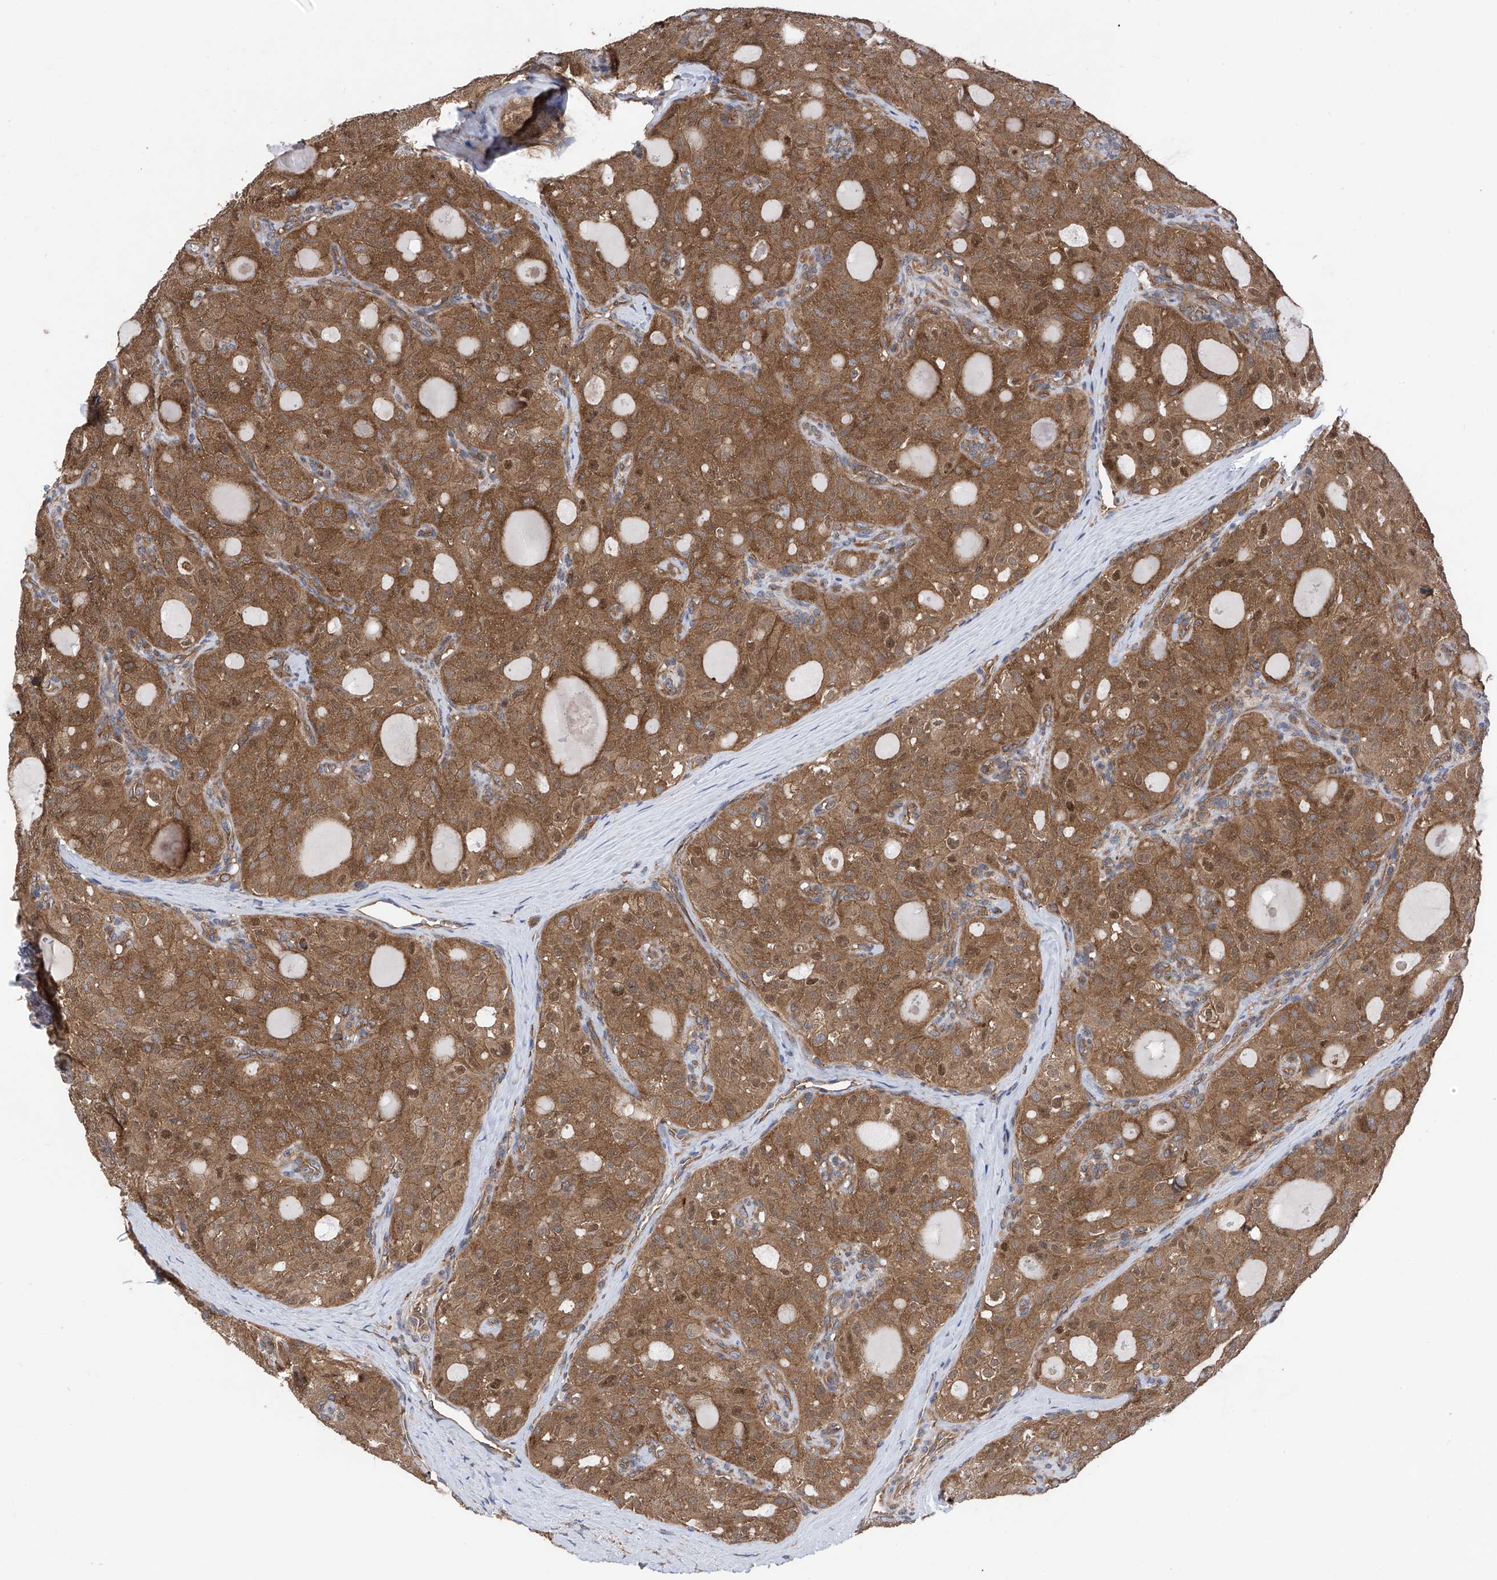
{"staining": {"intensity": "moderate", "quantity": ">75%", "location": "cytoplasmic/membranous,nuclear"}, "tissue": "thyroid cancer", "cell_type": "Tumor cells", "image_type": "cancer", "snomed": [{"axis": "morphology", "description": "Follicular adenoma carcinoma, NOS"}, {"axis": "topography", "description": "Thyroid gland"}], "caption": "Immunohistochemical staining of human thyroid follicular adenoma carcinoma demonstrates medium levels of moderate cytoplasmic/membranous and nuclear protein expression in about >75% of tumor cells.", "gene": "CHPF", "patient": {"sex": "male", "age": 75}}